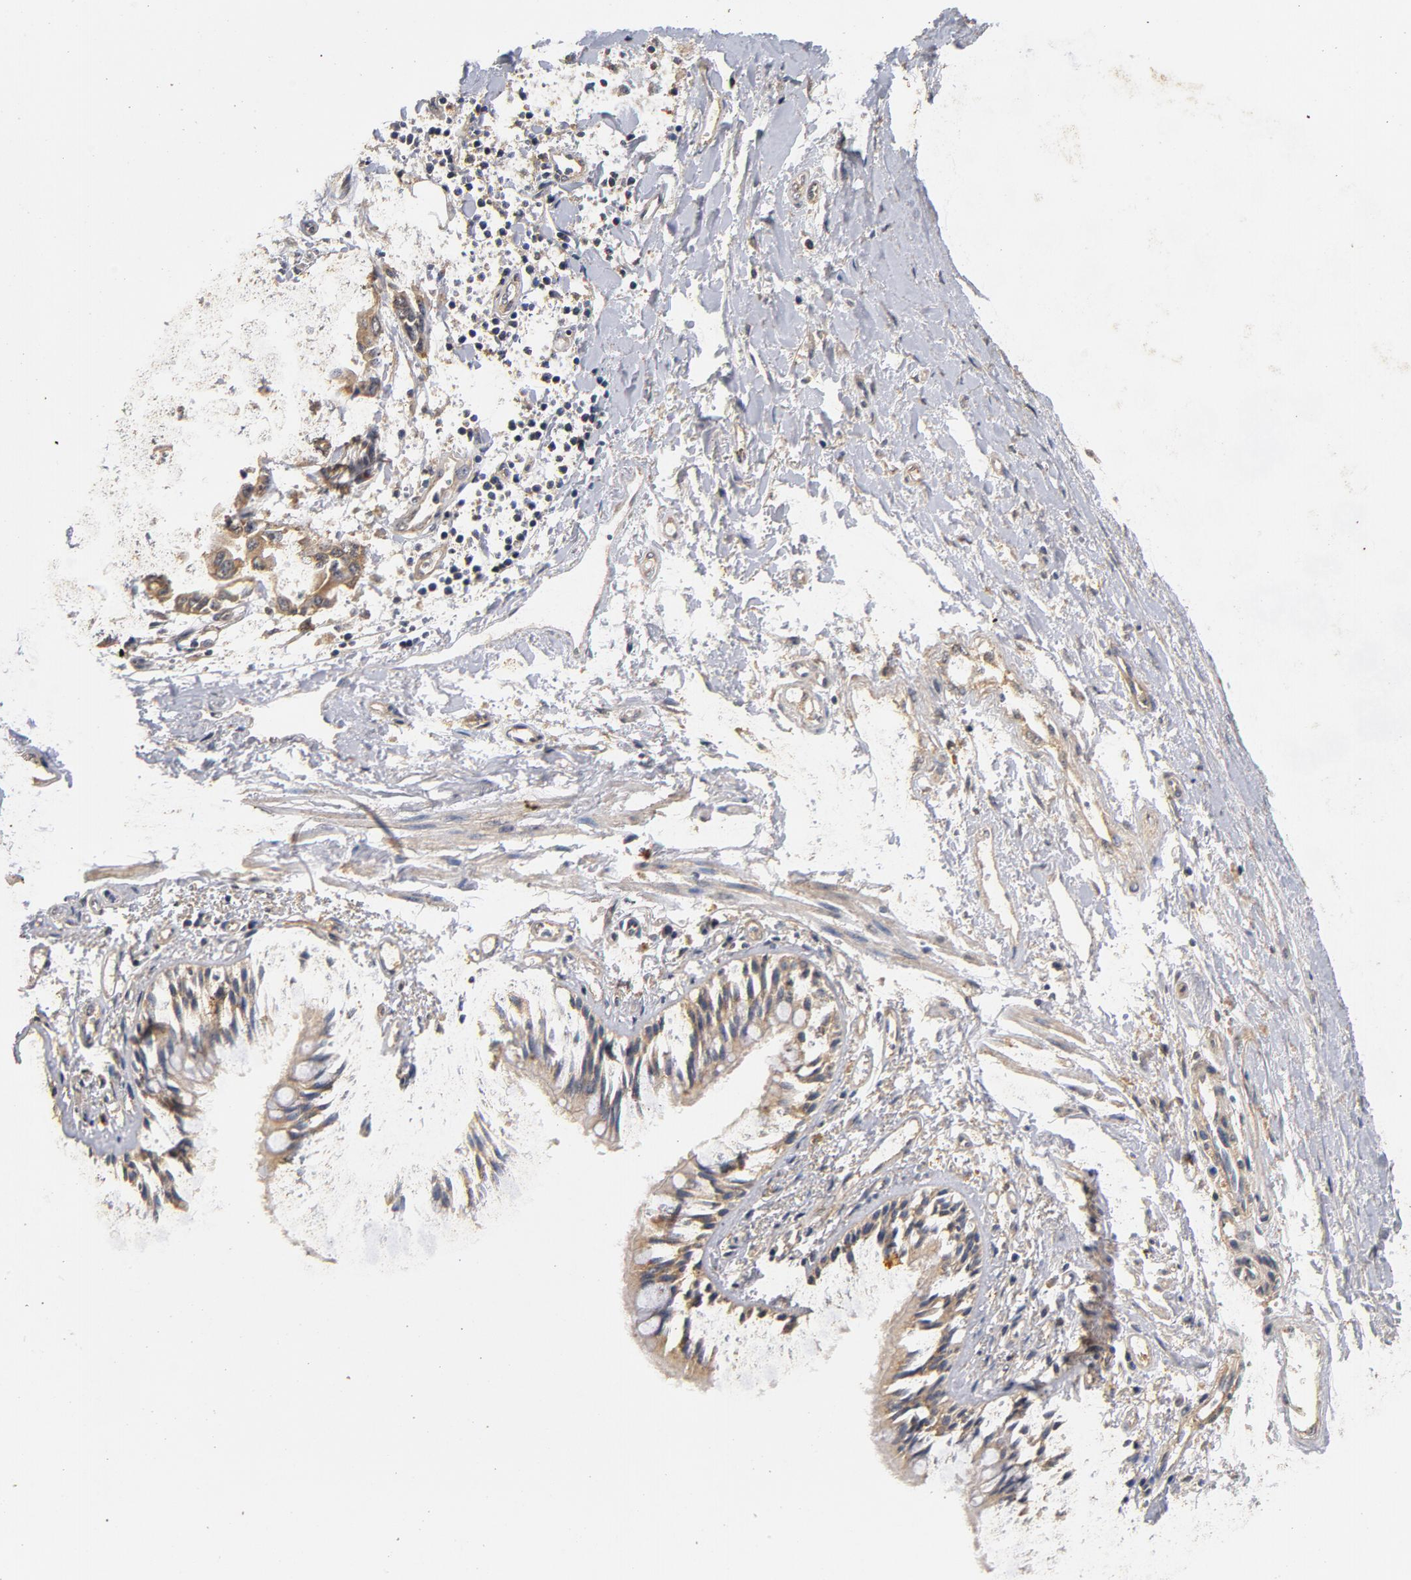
{"staining": {"intensity": "moderate", "quantity": ">75%", "location": "cytoplasmic/membranous"}, "tissue": "lung cancer", "cell_type": "Tumor cells", "image_type": "cancer", "snomed": [{"axis": "morphology", "description": "Normal tissue, NOS"}, {"axis": "morphology", "description": "Inflammation, NOS"}, {"axis": "morphology", "description": "Adenocarcinoma, NOS"}, {"axis": "topography", "description": "Lung"}], "caption": "Adenocarcinoma (lung) was stained to show a protein in brown. There is medium levels of moderate cytoplasmic/membranous positivity in about >75% of tumor cells.", "gene": "DDX6", "patient": {"sex": "female", "age": 64}}